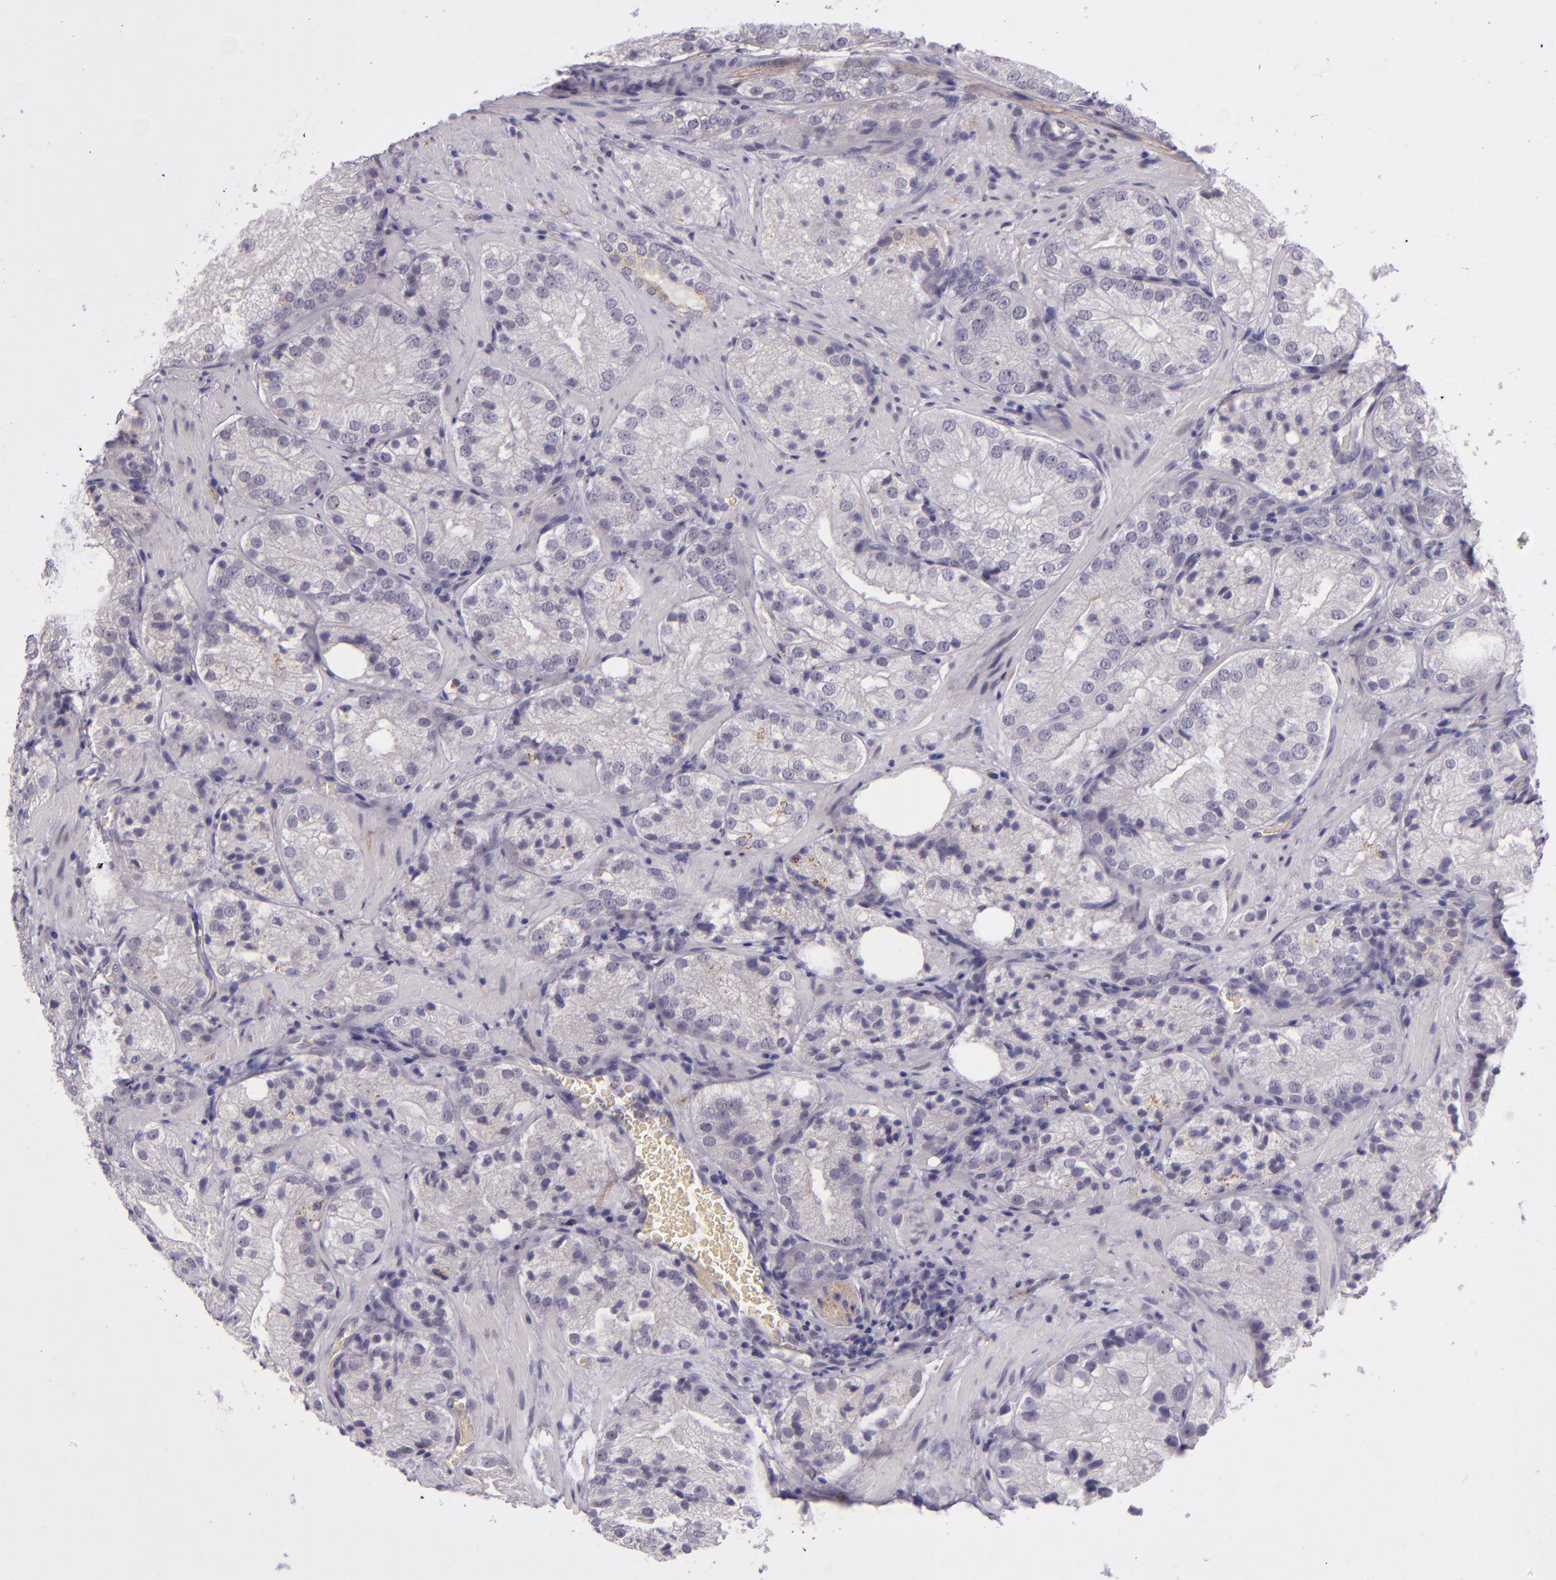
{"staining": {"intensity": "negative", "quantity": "none", "location": "none"}, "tissue": "prostate cancer", "cell_type": "Tumor cells", "image_type": "cancer", "snomed": [{"axis": "morphology", "description": "Adenocarcinoma, Low grade"}, {"axis": "topography", "description": "Prostate"}], "caption": "Adenocarcinoma (low-grade) (prostate) stained for a protein using immunohistochemistry demonstrates no expression tumor cells.", "gene": "SNCB", "patient": {"sex": "male", "age": 60}}